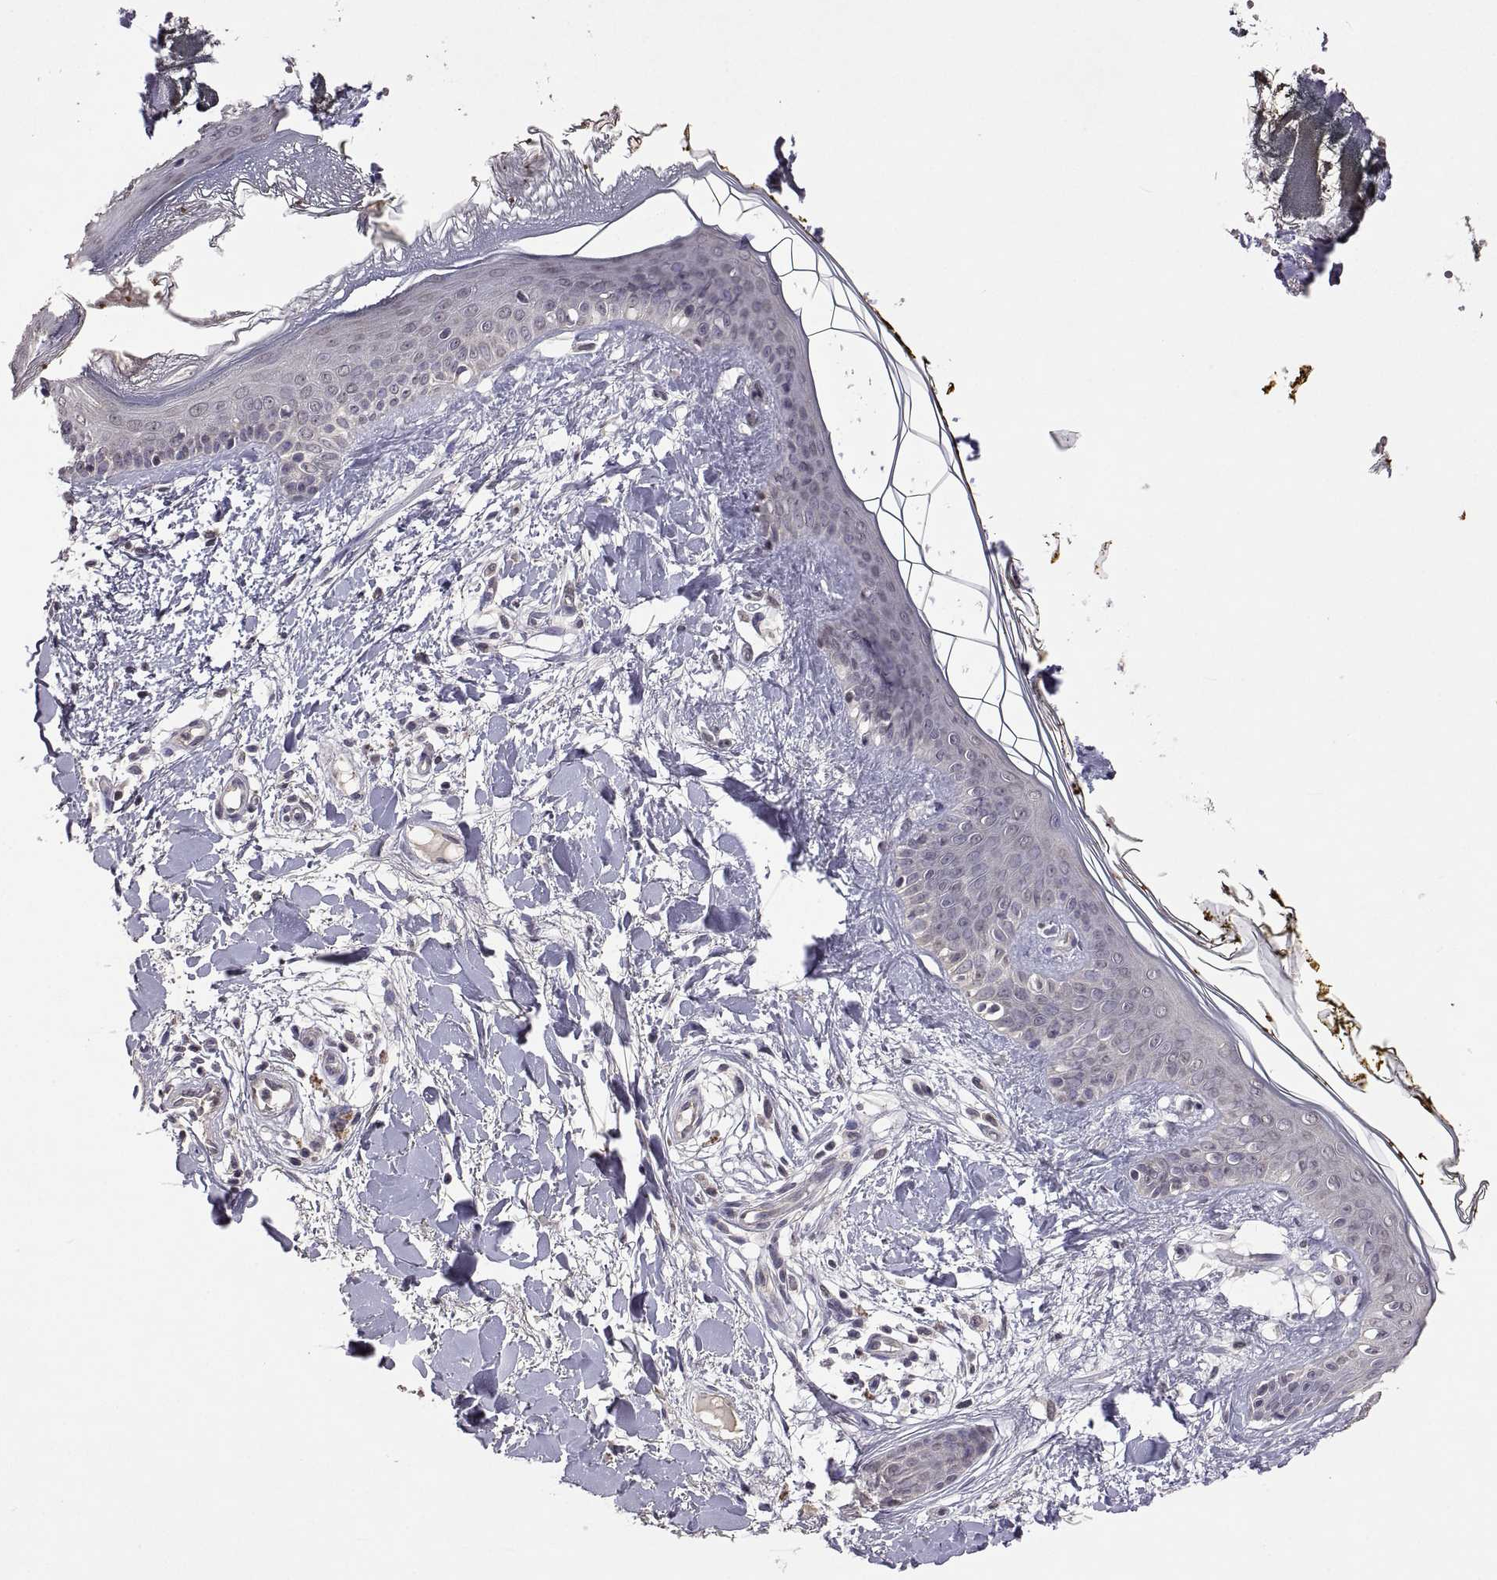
{"staining": {"intensity": "negative", "quantity": "none", "location": "none"}, "tissue": "skin", "cell_type": "Fibroblasts", "image_type": "normal", "snomed": [{"axis": "morphology", "description": "Normal tissue, NOS"}, {"axis": "topography", "description": "Skin"}], "caption": "Fibroblasts show no significant protein staining in normal skin.", "gene": "LAMA1", "patient": {"sex": "female", "age": 34}}